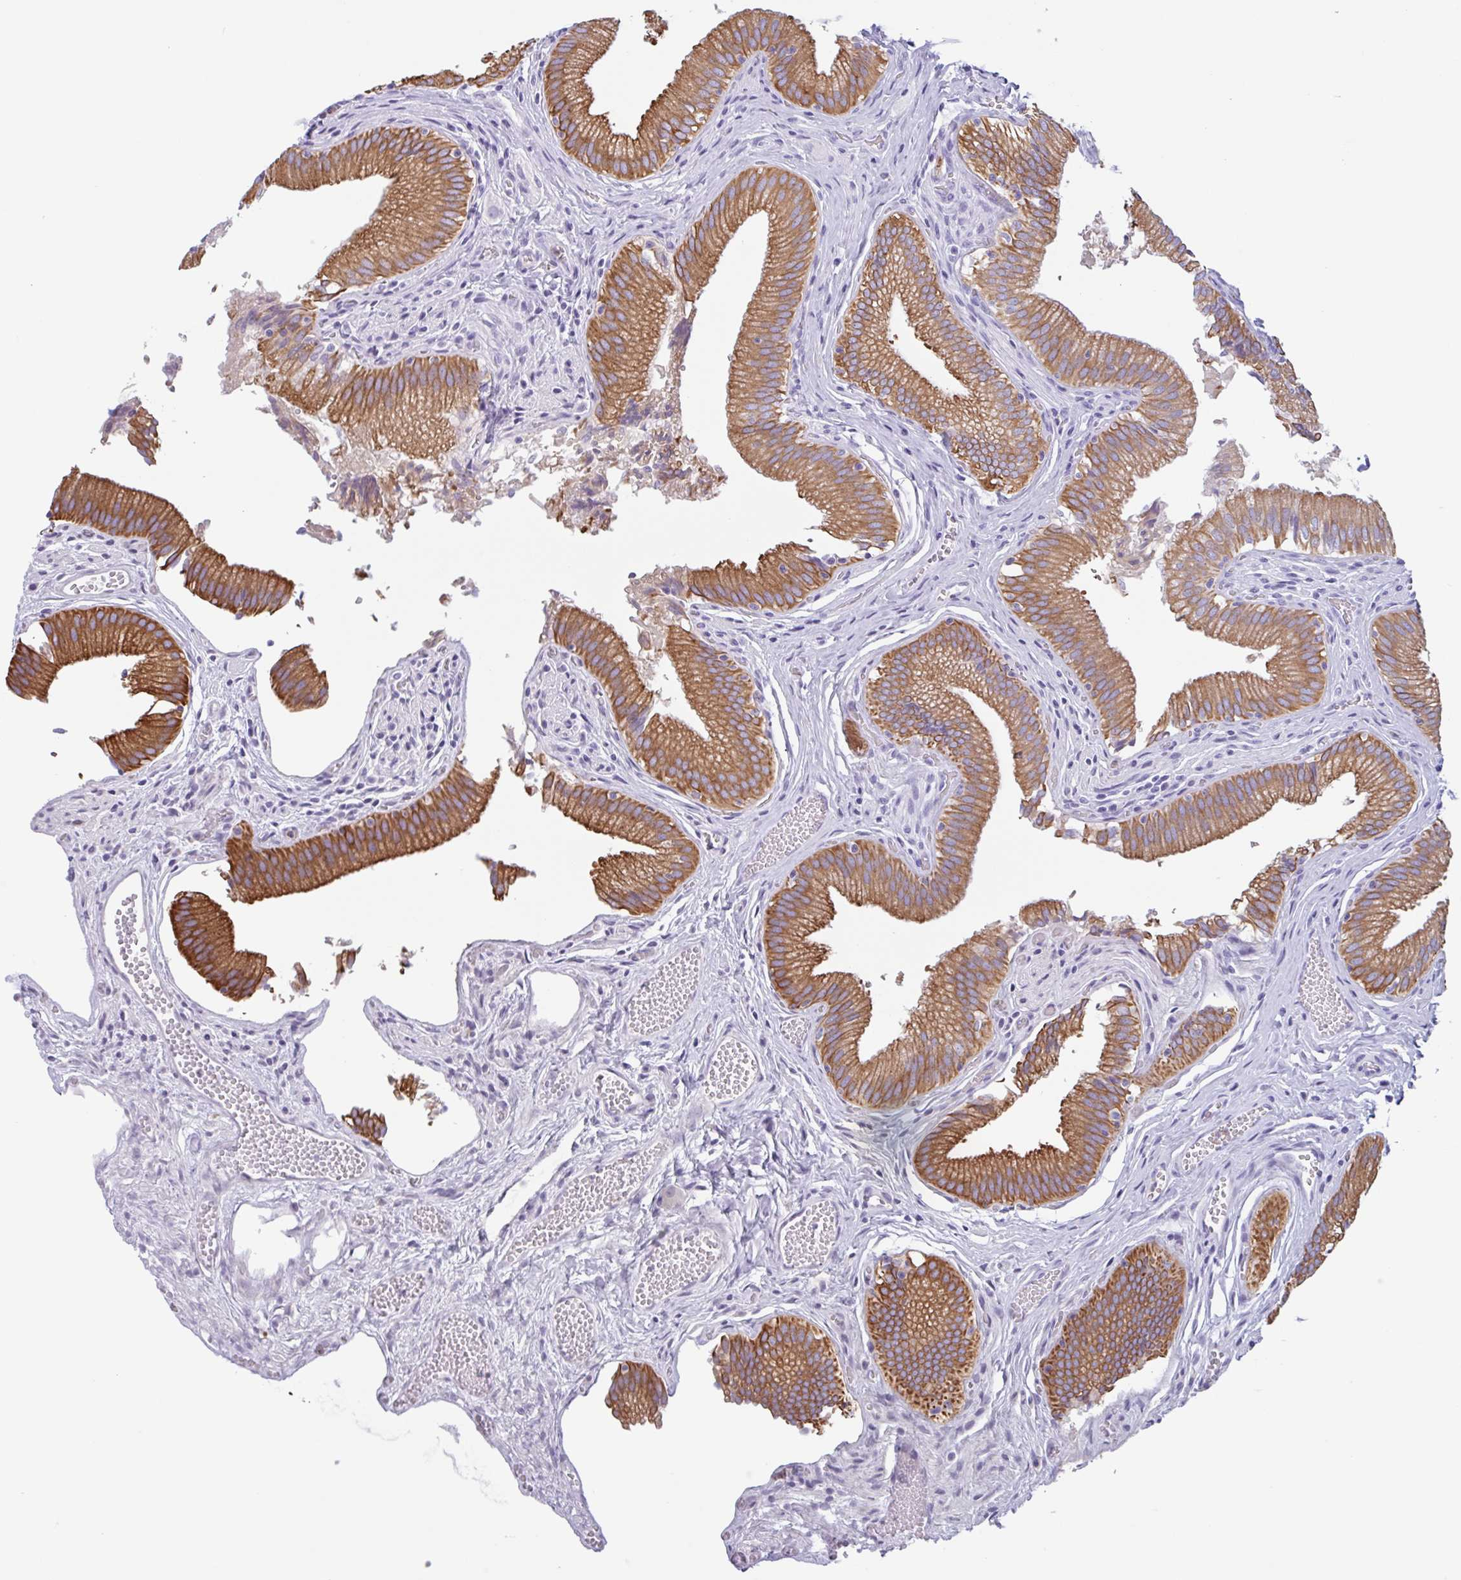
{"staining": {"intensity": "strong", "quantity": ">75%", "location": "cytoplasmic/membranous"}, "tissue": "gallbladder", "cell_type": "Glandular cells", "image_type": "normal", "snomed": [{"axis": "morphology", "description": "Normal tissue, NOS"}, {"axis": "topography", "description": "Gallbladder"}, {"axis": "topography", "description": "Peripheral nerve tissue"}], "caption": "Approximately >75% of glandular cells in benign human gallbladder show strong cytoplasmic/membranous protein expression as visualized by brown immunohistochemical staining.", "gene": "DTWD2", "patient": {"sex": "male", "age": 17}}